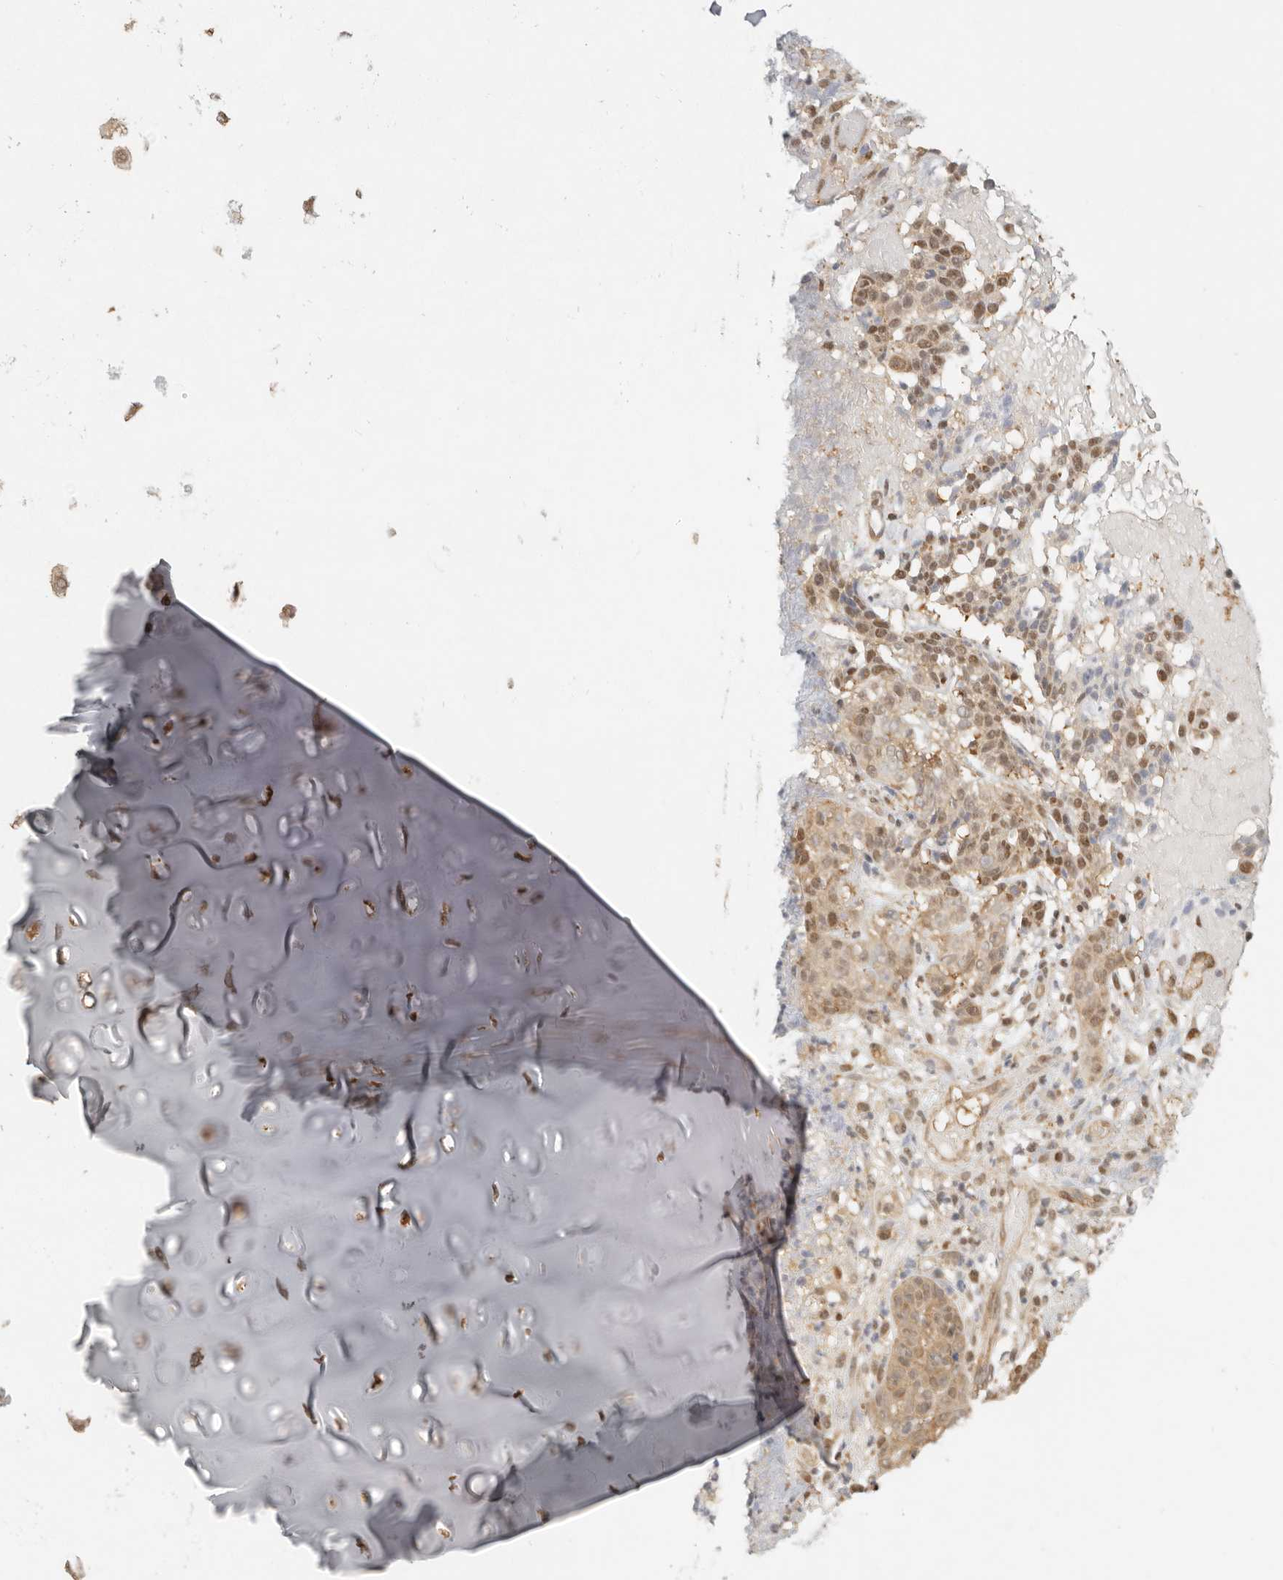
{"staining": {"intensity": "weak", "quantity": ">75%", "location": "cytoplasmic/membranous"}, "tissue": "adipose tissue", "cell_type": "Adipocytes", "image_type": "normal", "snomed": [{"axis": "morphology", "description": "Normal tissue, NOS"}, {"axis": "morphology", "description": "Basal cell carcinoma"}, {"axis": "topography", "description": "Cartilage tissue"}, {"axis": "topography", "description": "Nasopharynx"}, {"axis": "topography", "description": "Oral tissue"}], "caption": "An IHC image of normal tissue is shown. Protein staining in brown labels weak cytoplasmic/membranous positivity in adipose tissue within adipocytes. The staining was performed using DAB (3,3'-diaminobenzidine) to visualize the protein expression in brown, while the nuclei were stained in blue with hematoxylin (Magnification: 20x).", "gene": "PSMA5", "patient": {"sex": "female", "age": 77}}